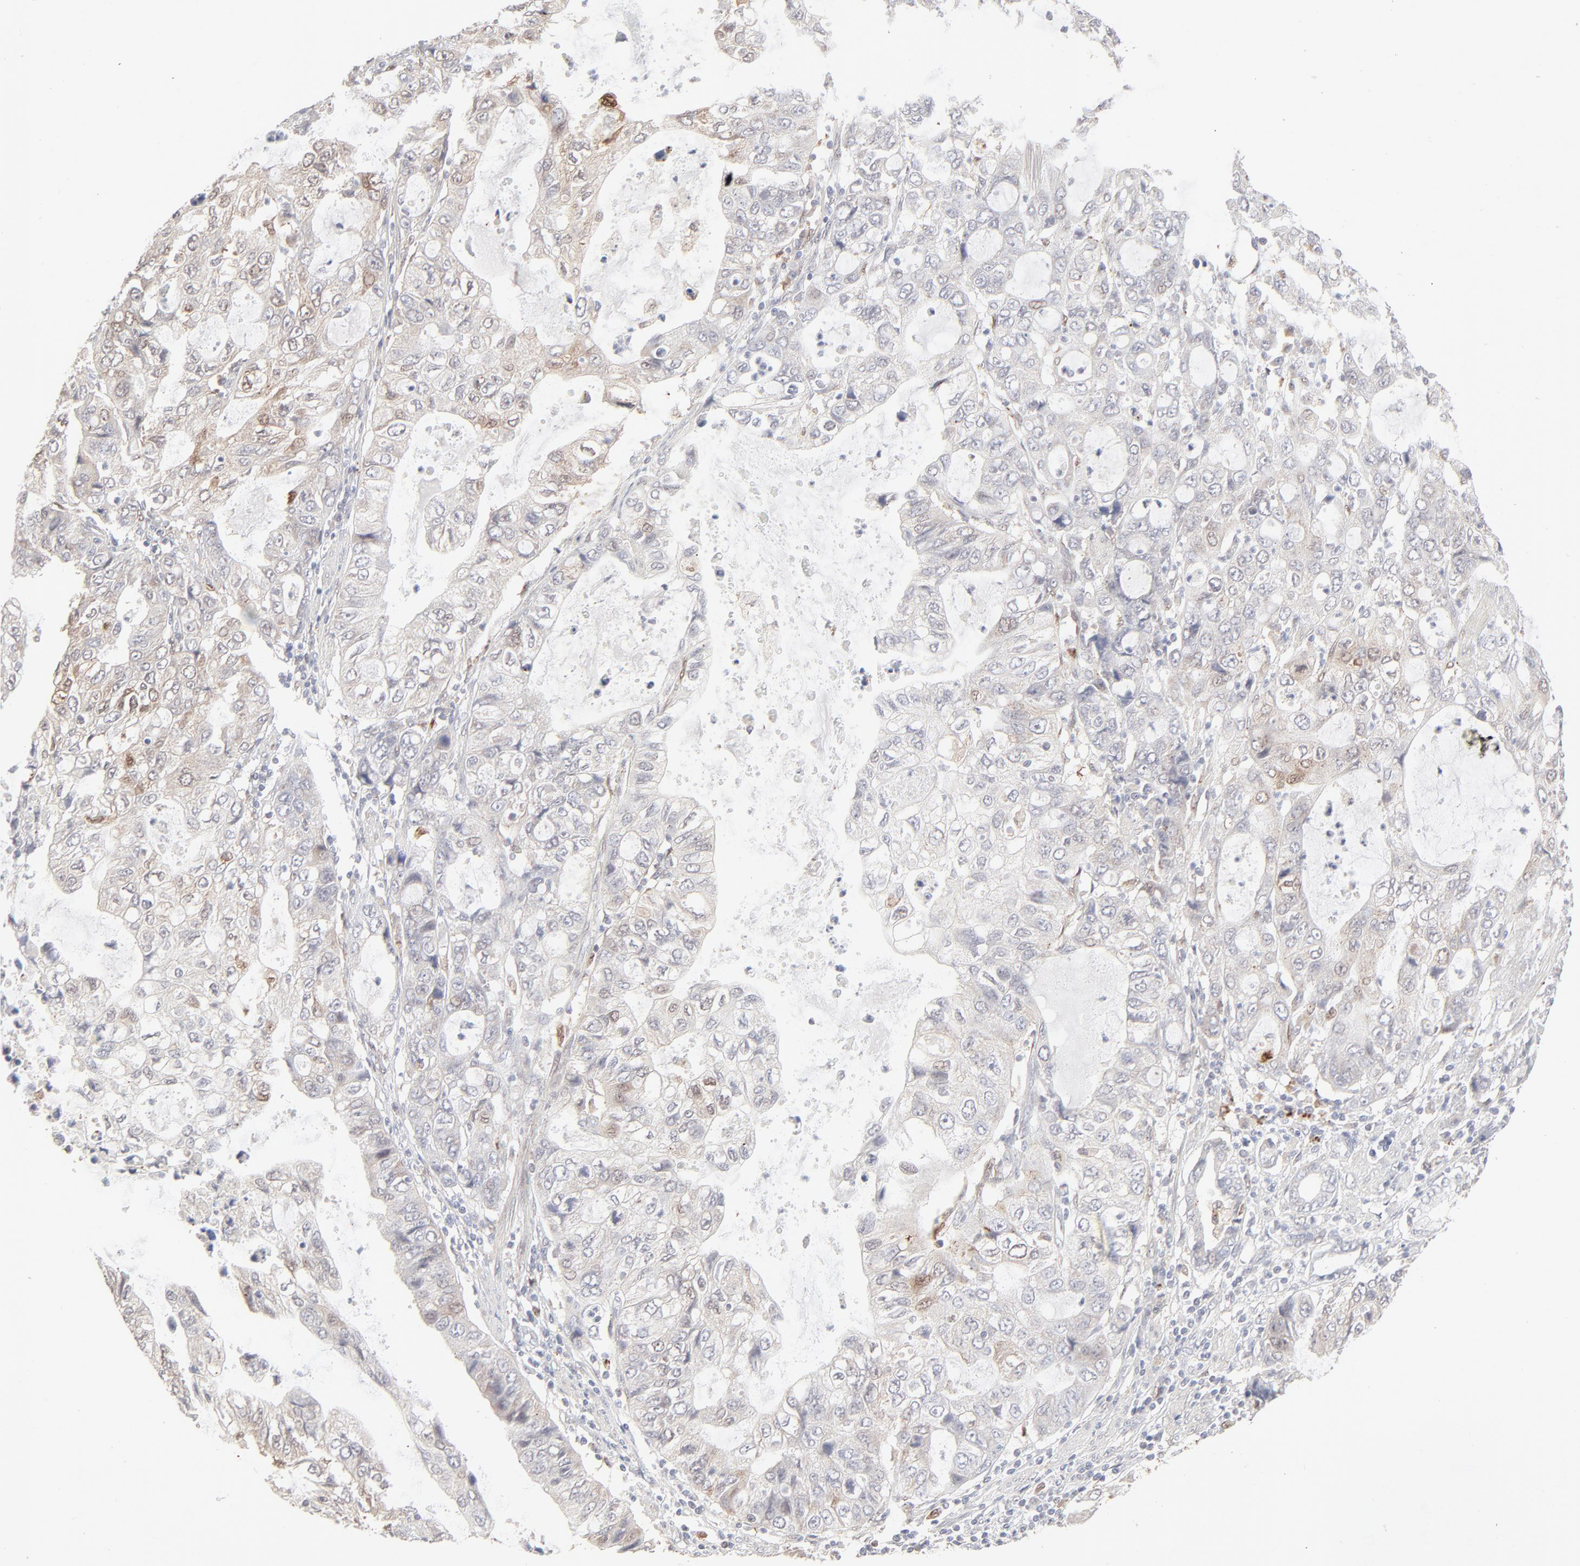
{"staining": {"intensity": "weak", "quantity": "<25%", "location": "nuclear"}, "tissue": "stomach cancer", "cell_type": "Tumor cells", "image_type": "cancer", "snomed": [{"axis": "morphology", "description": "Adenocarcinoma, NOS"}, {"axis": "topography", "description": "Stomach, upper"}], "caption": "IHC micrograph of neoplastic tissue: human stomach cancer stained with DAB (3,3'-diaminobenzidine) reveals no significant protein staining in tumor cells.", "gene": "LGALS2", "patient": {"sex": "female", "age": 52}}